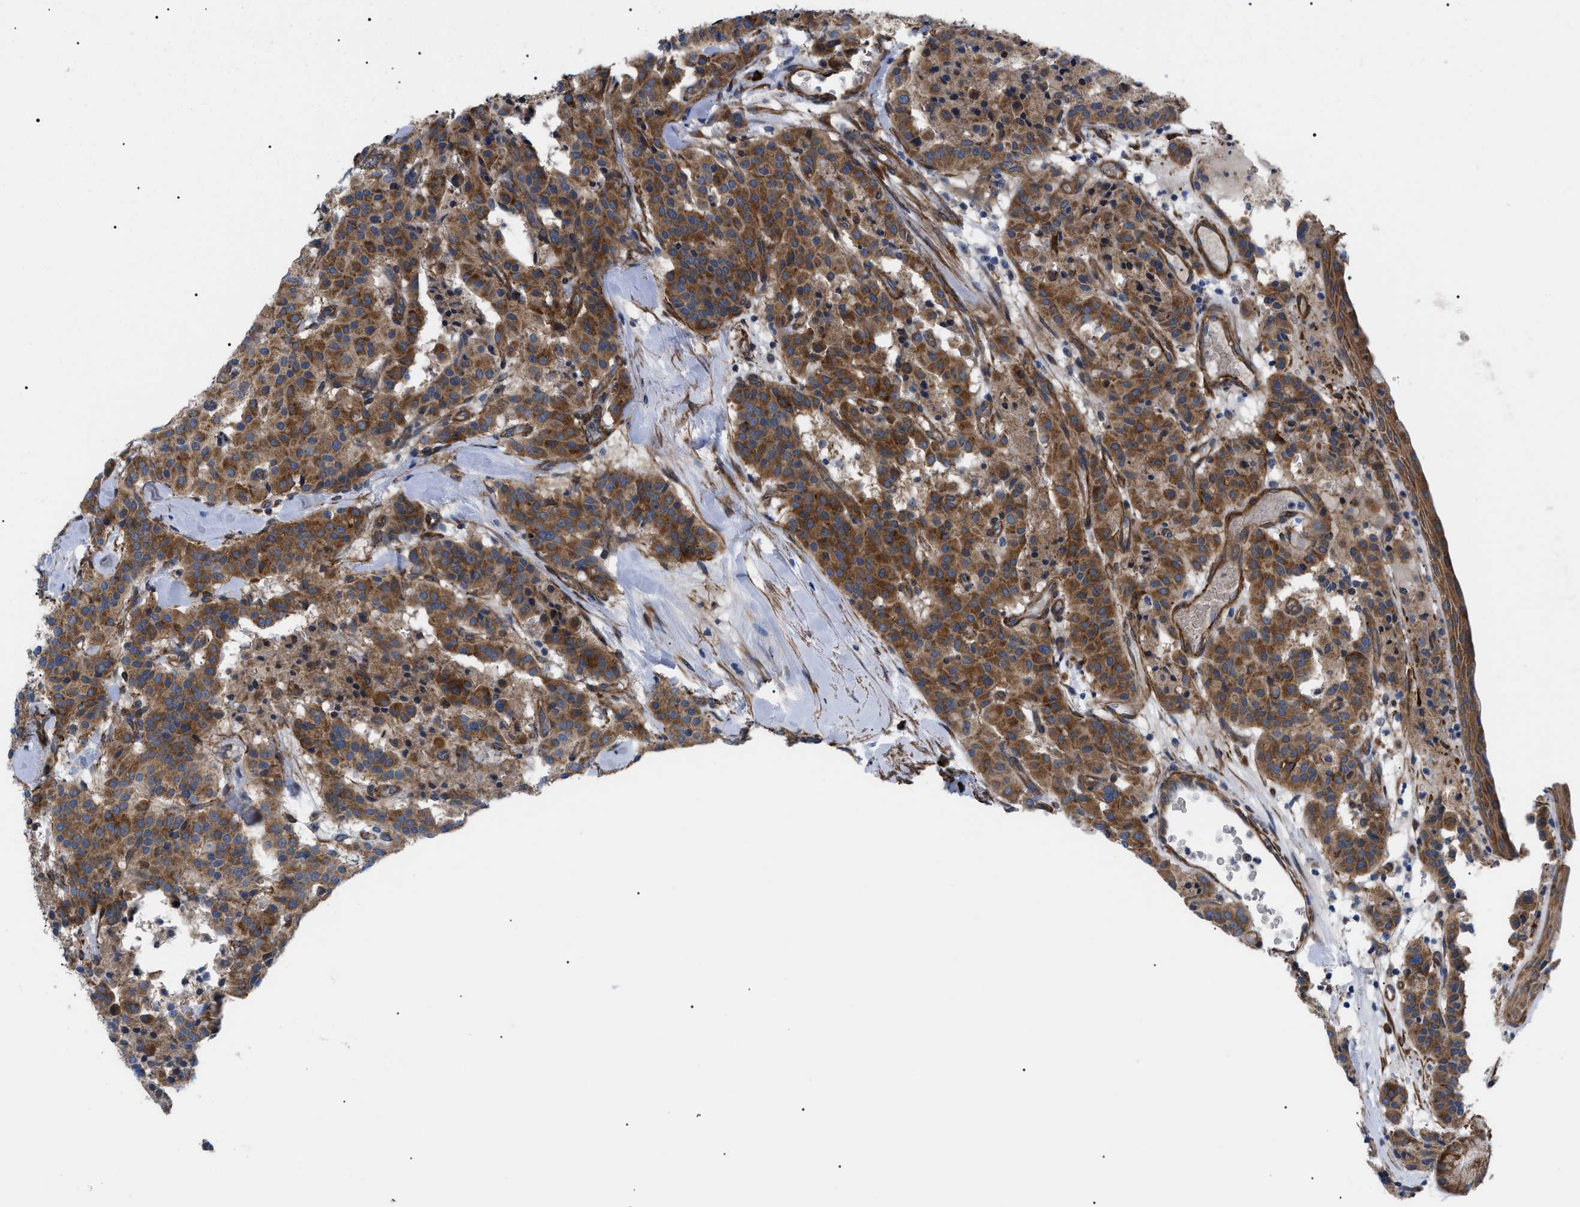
{"staining": {"intensity": "strong", "quantity": ">75%", "location": "cytoplasmic/membranous"}, "tissue": "carcinoid", "cell_type": "Tumor cells", "image_type": "cancer", "snomed": [{"axis": "morphology", "description": "Carcinoid, malignant, NOS"}, {"axis": "topography", "description": "Lung"}], "caption": "Protein staining reveals strong cytoplasmic/membranous staining in about >75% of tumor cells in carcinoid (malignant).", "gene": "MYO10", "patient": {"sex": "male", "age": 30}}